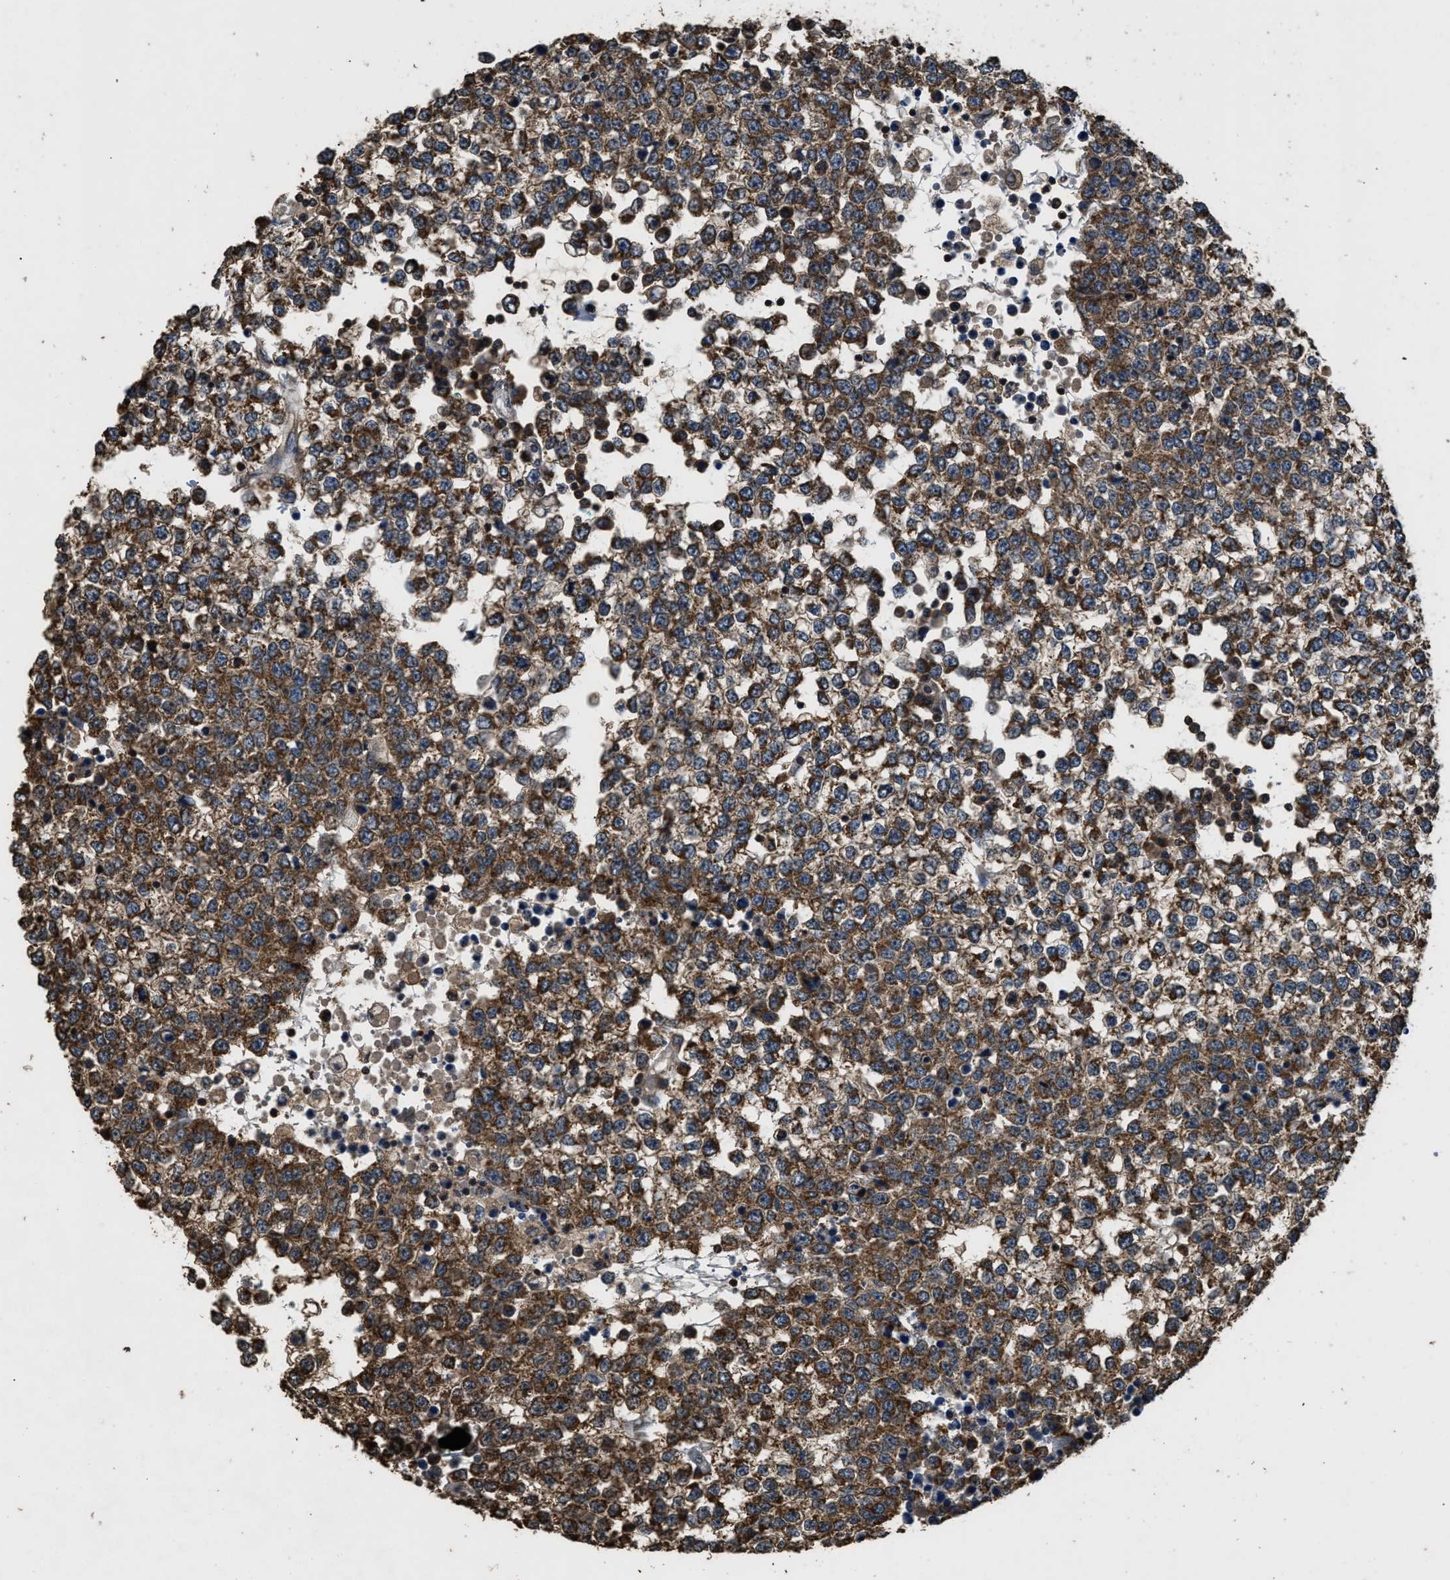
{"staining": {"intensity": "strong", "quantity": ">75%", "location": "cytoplasmic/membranous"}, "tissue": "testis cancer", "cell_type": "Tumor cells", "image_type": "cancer", "snomed": [{"axis": "morphology", "description": "Seminoma, NOS"}, {"axis": "topography", "description": "Testis"}], "caption": "Immunohistochemistry micrograph of neoplastic tissue: human testis seminoma stained using immunohistochemistry (IHC) shows high levels of strong protein expression localized specifically in the cytoplasmic/membranous of tumor cells, appearing as a cytoplasmic/membranous brown color.", "gene": "DENND6B", "patient": {"sex": "male", "age": 65}}